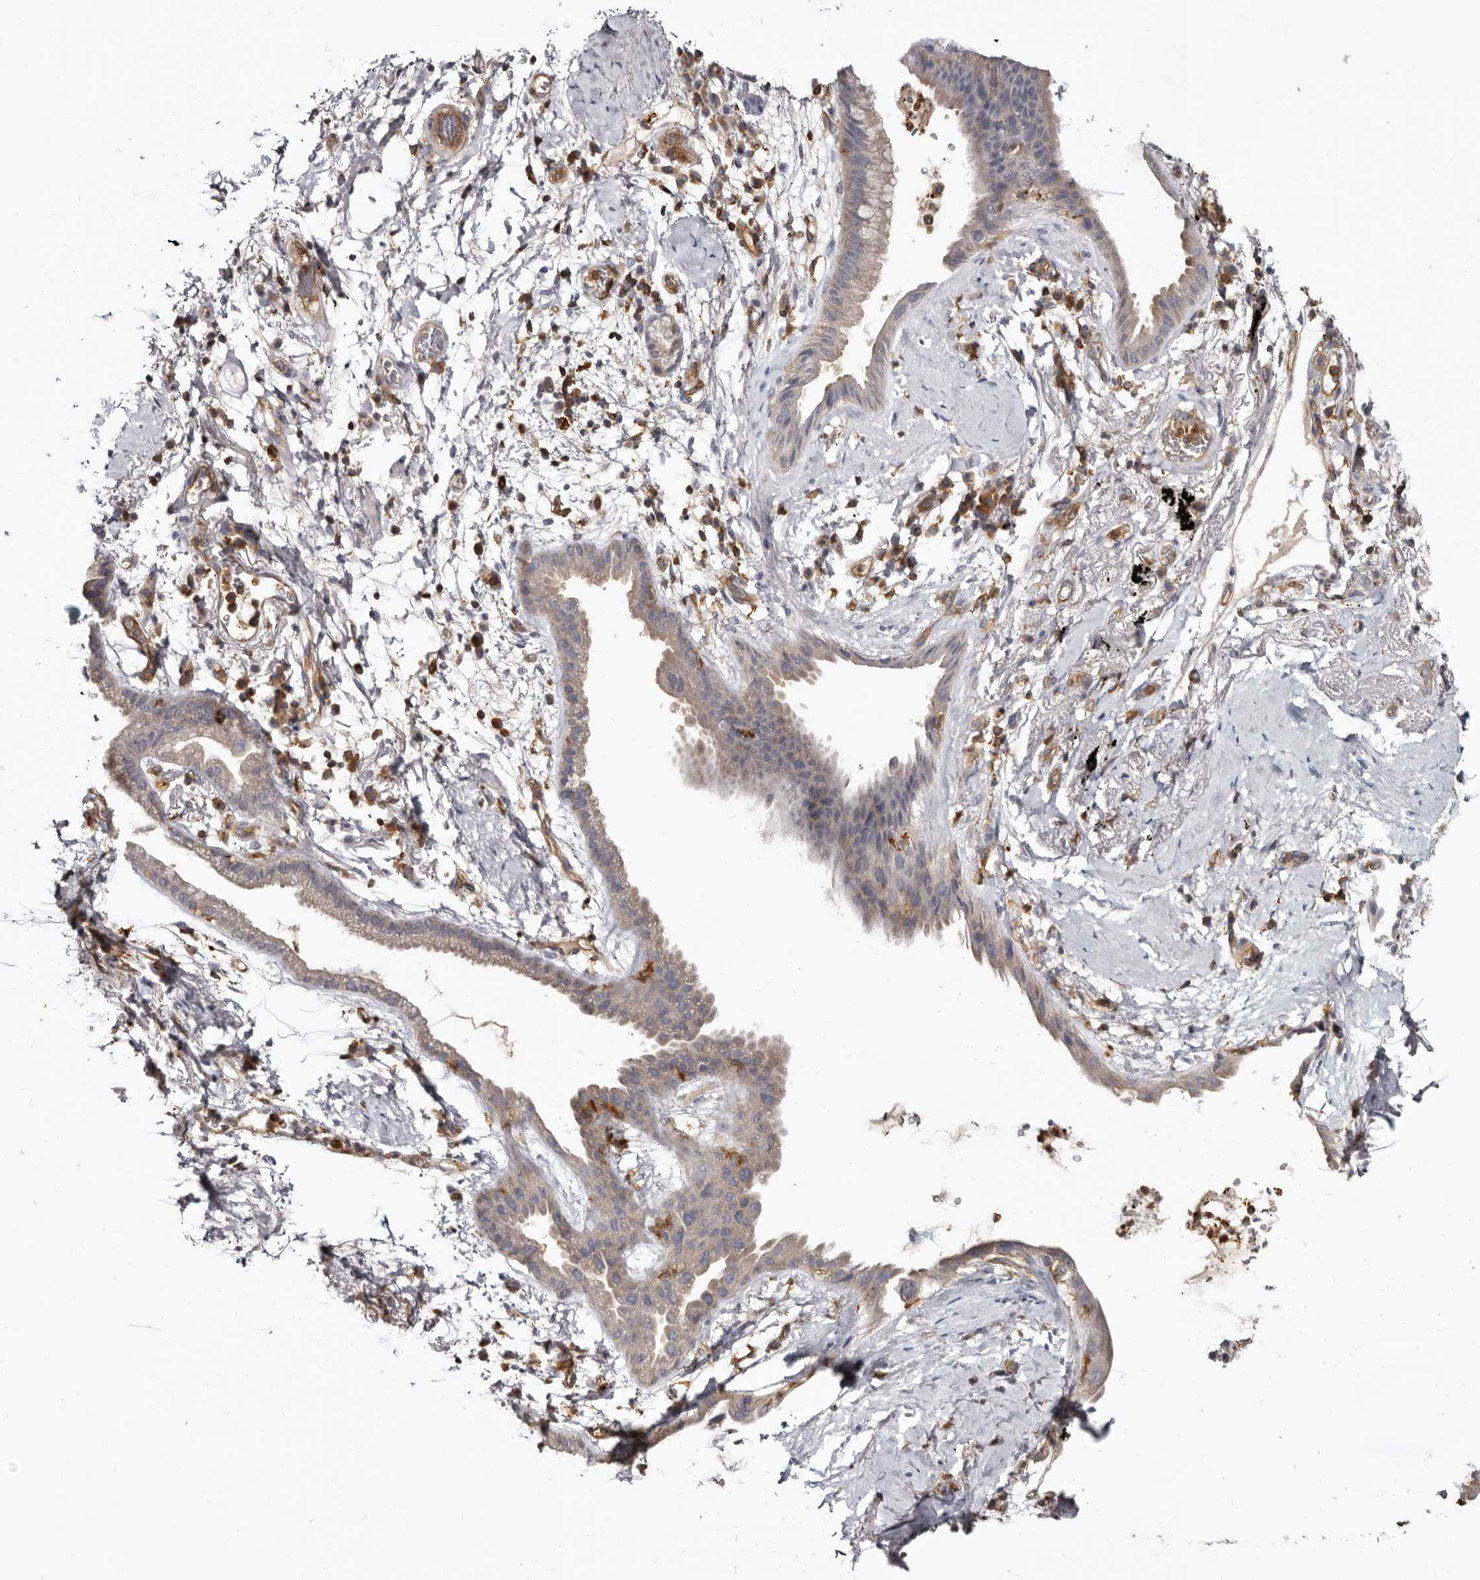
{"staining": {"intensity": "weak", "quantity": "25%-75%", "location": "cytoplasmic/membranous"}, "tissue": "lung cancer", "cell_type": "Tumor cells", "image_type": "cancer", "snomed": [{"axis": "morphology", "description": "Adenocarcinoma, NOS"}, {"axis": "topography", "description": "Lung"}], "caption": "The image shows staining of lung cancer, revealing weak cytoplasmic/membranous protein staining (brown color) within tumor cells. (brown staining indicates protein expression, while blue staining denotes nuclei).", "gene": "CBL", "patient": {"sex": "female", "age": 70}}